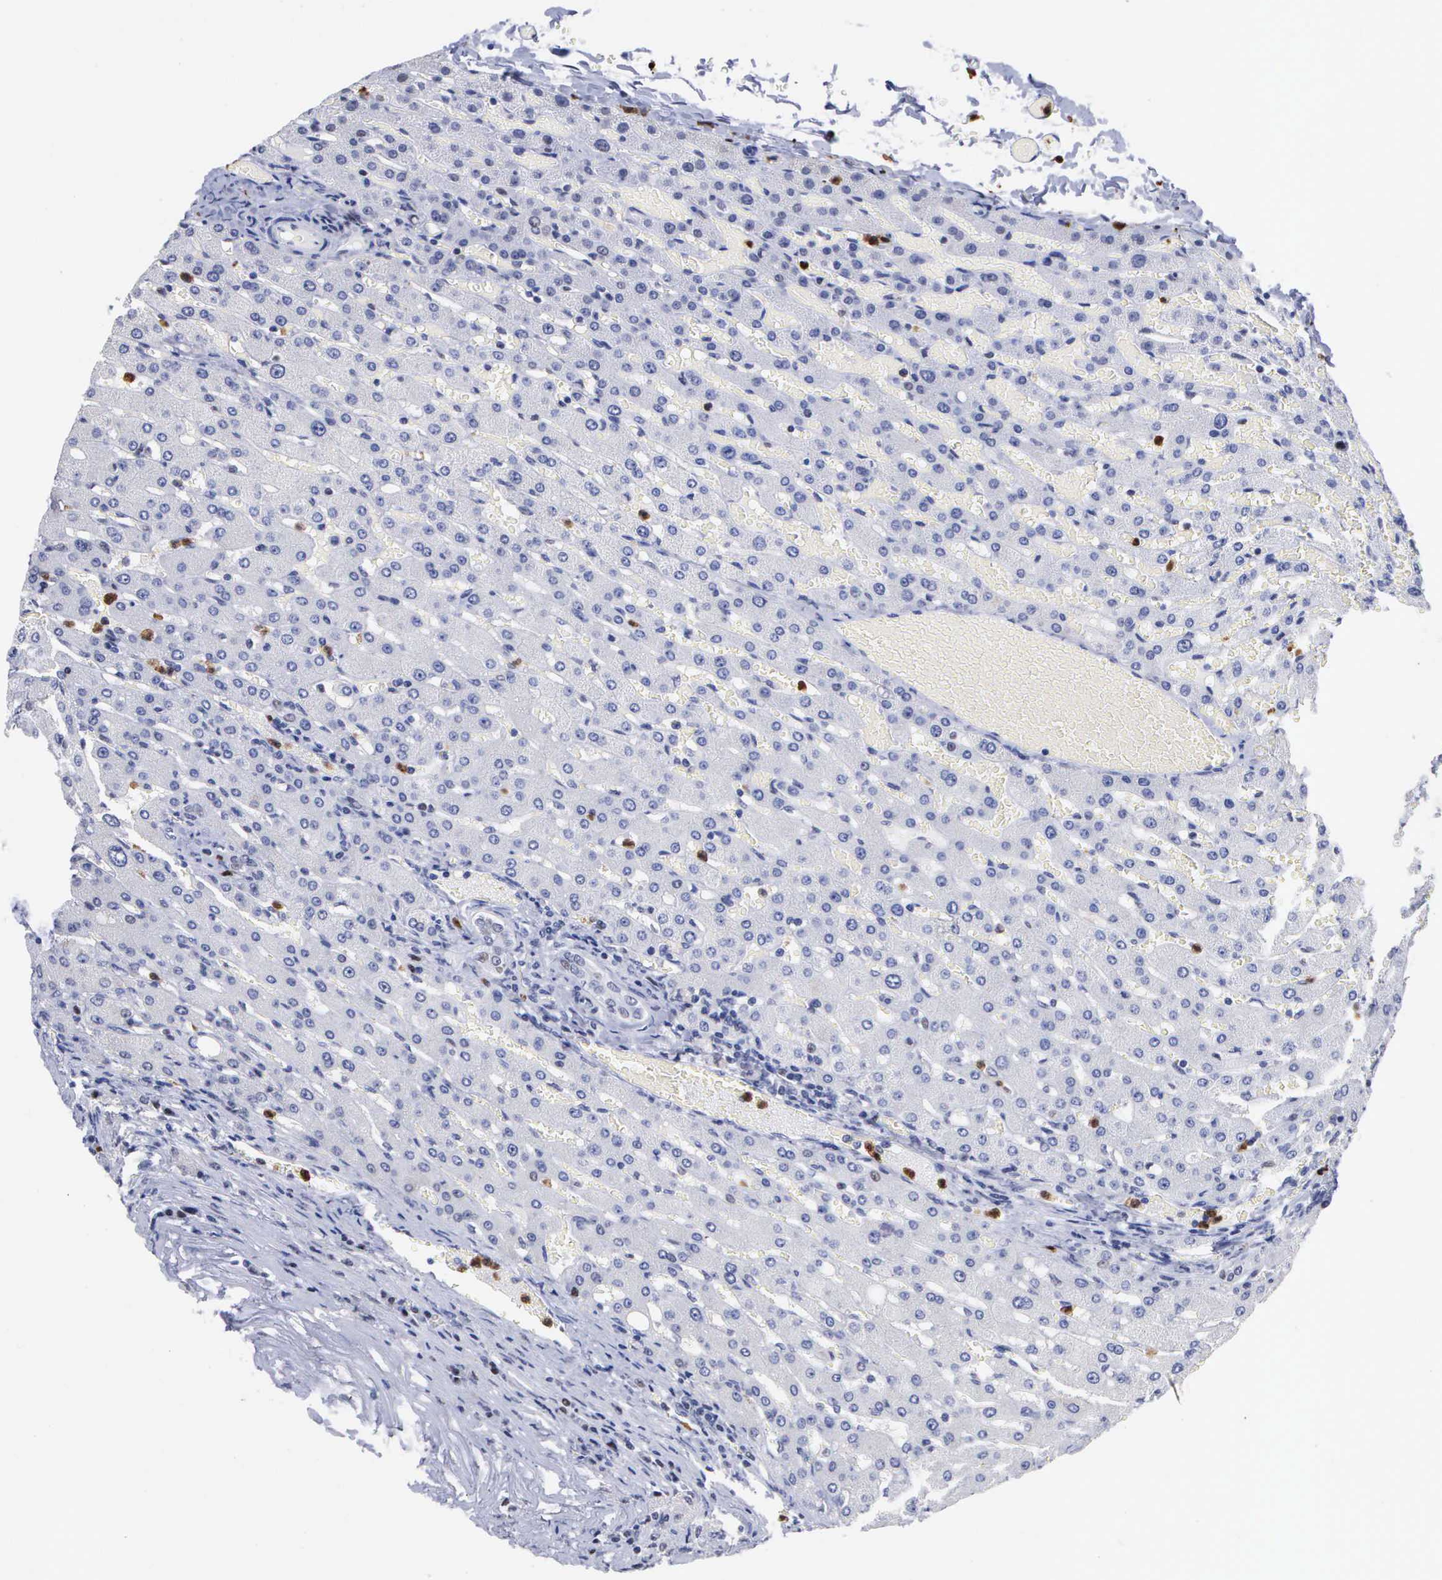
{"staining": {"intensity": "negative", "quantity": "none", "location": "none"}, "tissue": "liver", "cell_type": "Cholangiocytes", "image_type": "normal", "snomed": [{"axis": "morphology", "description": "Normal tissue, NOS"}, {"axis": "topography", "description": "Liver"}], "caption": "An image of liver stained for a protein displays no brown staining in cholangiocytes. Nuclei are stained in blue.", "gene": "SPIN3", "patient": {"sex": "female", "age": 30}}